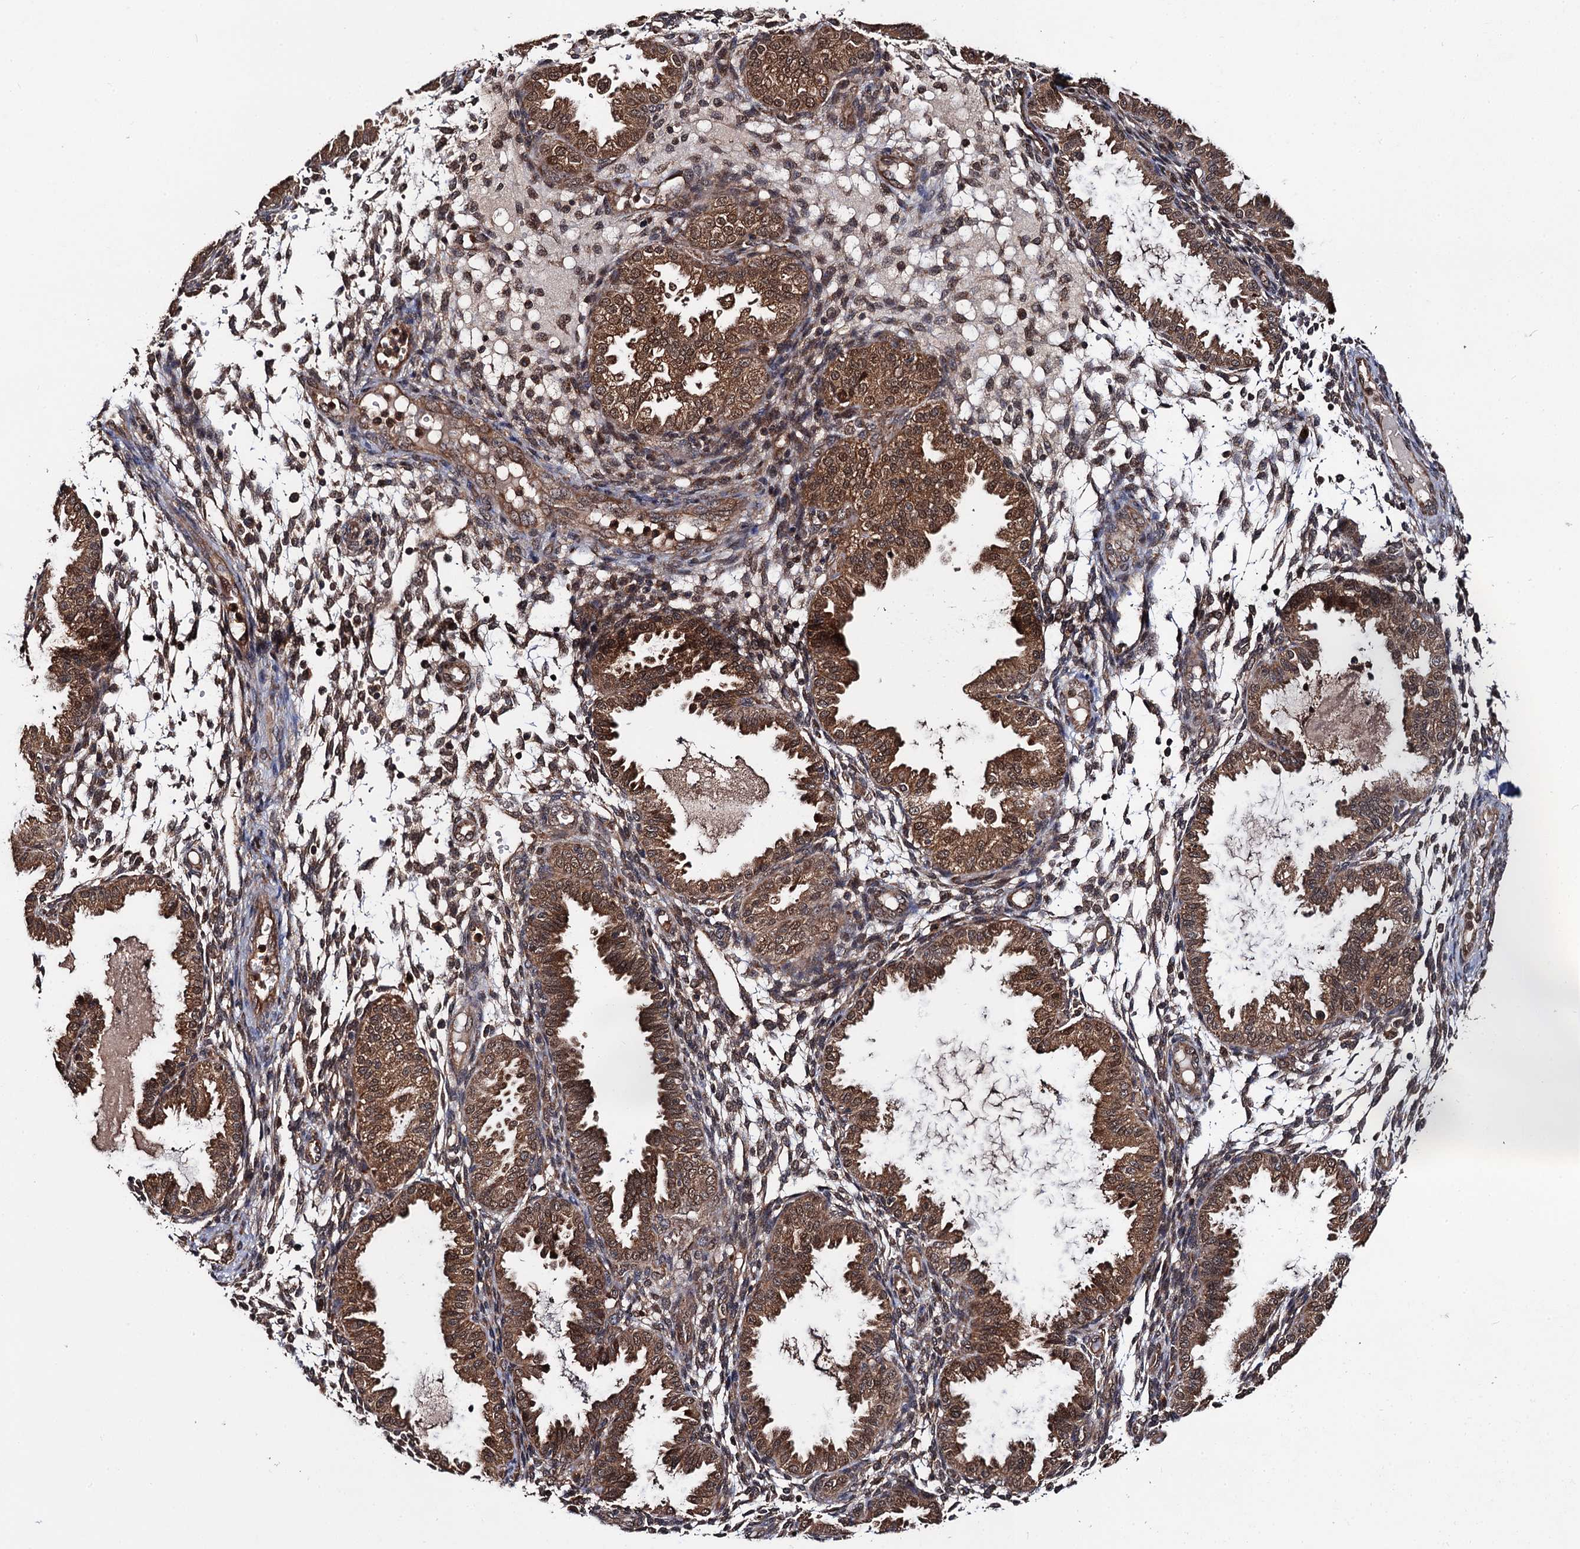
{"staining": {"intensity": "moderate", "quantity": "<25%", "location": "cytoplasmic/membranous,nuclear"}, "tissue": "endometrium", "cell_type": "Cells in endometrial stroma", "image_type": "normal", "snomed": [{"axis": "morphology", "description": "Normal tissue, NOS"}, {"axis": "topography", "description": "Endometrium"}], "caption": "An image of endometrium stained for a protein reveals moderate cytoplasmic/membranous,nuclear brown staining in cells in endometrial stroma. (IHC, brightfield microscopy, high magnification).", "gene": "MIER2", "patient": {"sex": "female", "age": 33}}